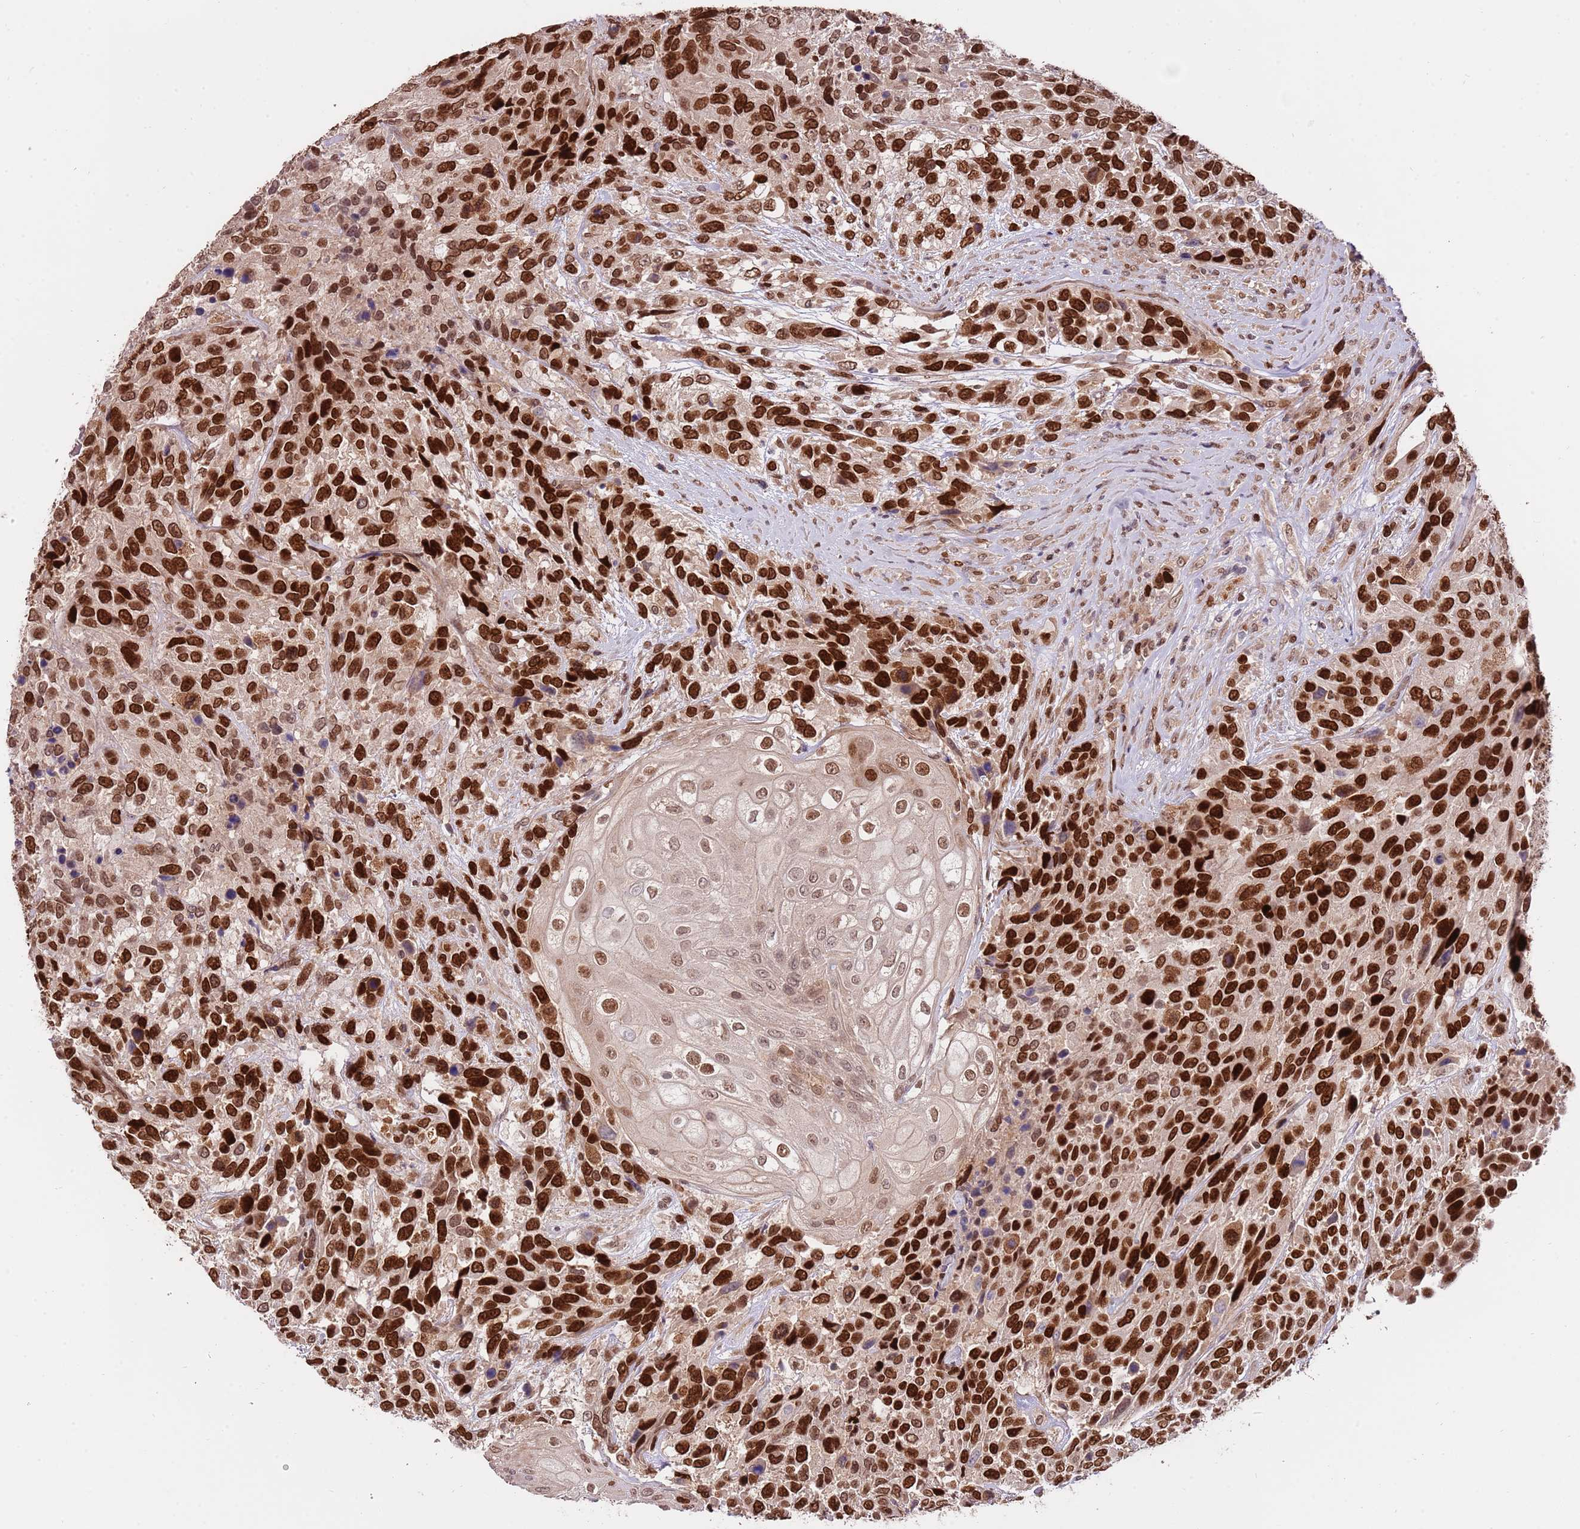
{"staining": {"intensity": "strong", "quantity": ">75%", "location": "nuclear"}, "tissue": "urothelial cancer", "cell_type": "Tumor cells", "image_type": "cancer", "snomed": [{"axis": "morphology", "description": "Urothelial carcinoma, High grade"}, {"axis": "topography", "description": "Urinary bladder"}], "caption": "The micrograph demonstrates a brown stain indicating the presence of a protein in the nuclear of tumor cells in urothelial cancer.", "gene": "RIF1", "patient": {"sex": "female", "age": 70}}